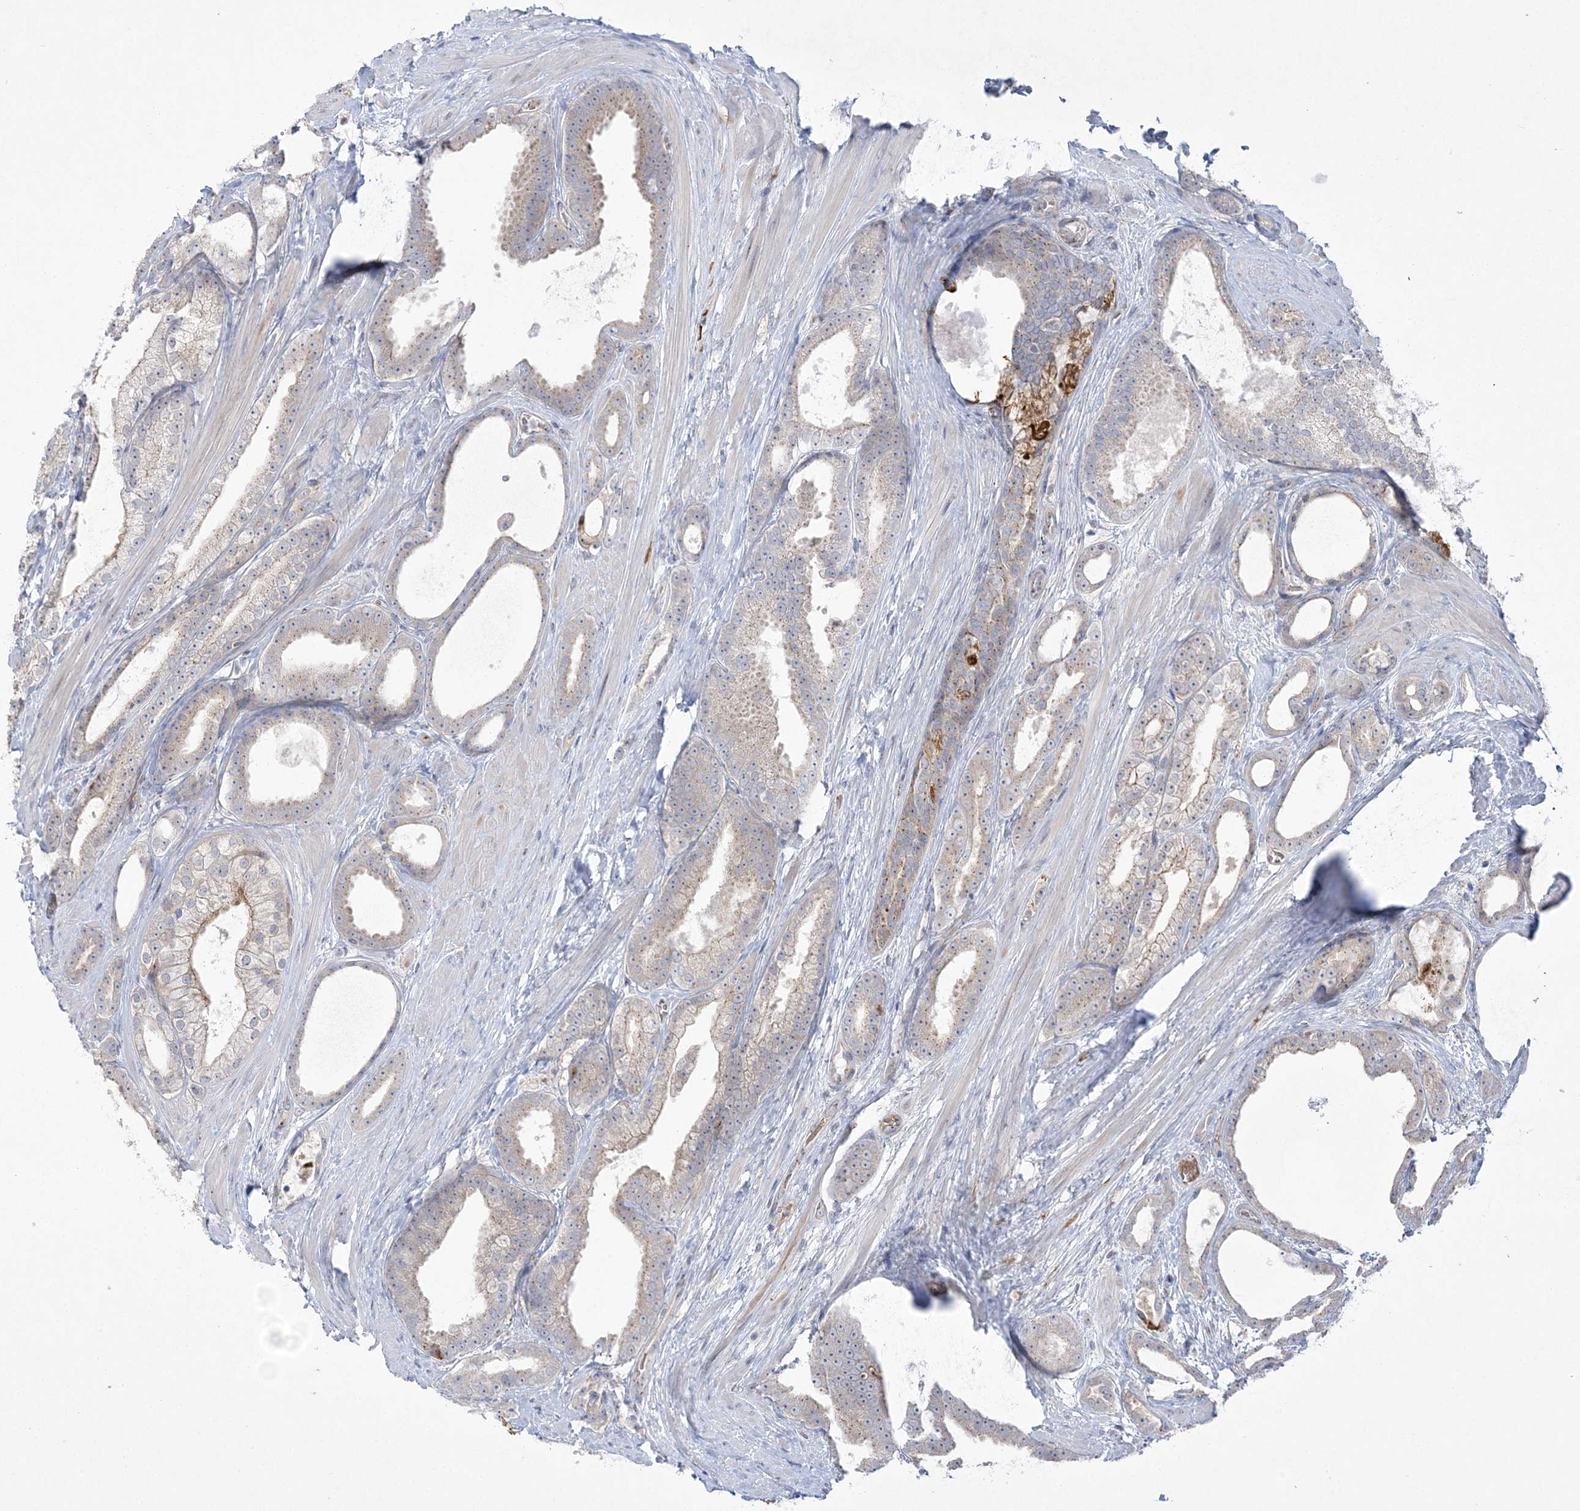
{"staining": {"intensity": "moderate", "quantity": "<25%", "location": "cytoplasmic/membranous"}, "tissue": "prostate cancer", "cell_type": "Tumor cells", "image_type": "cancer", "snomed": [{"axis": "morphology", "description": "Adenocarcinoma, High grade"}, {"axis": "topography", "description": "Prostate"}], "caption": "Human adenocarcinoma (high-grade) (prostate) stained for a protein (brown) demonstrates moderate cytoplasmic/membranous positive positivity in approximately <25% of tumor cells.", "gene": "ADAMTS12", "patient": {"sex": "male", "age": 60}}